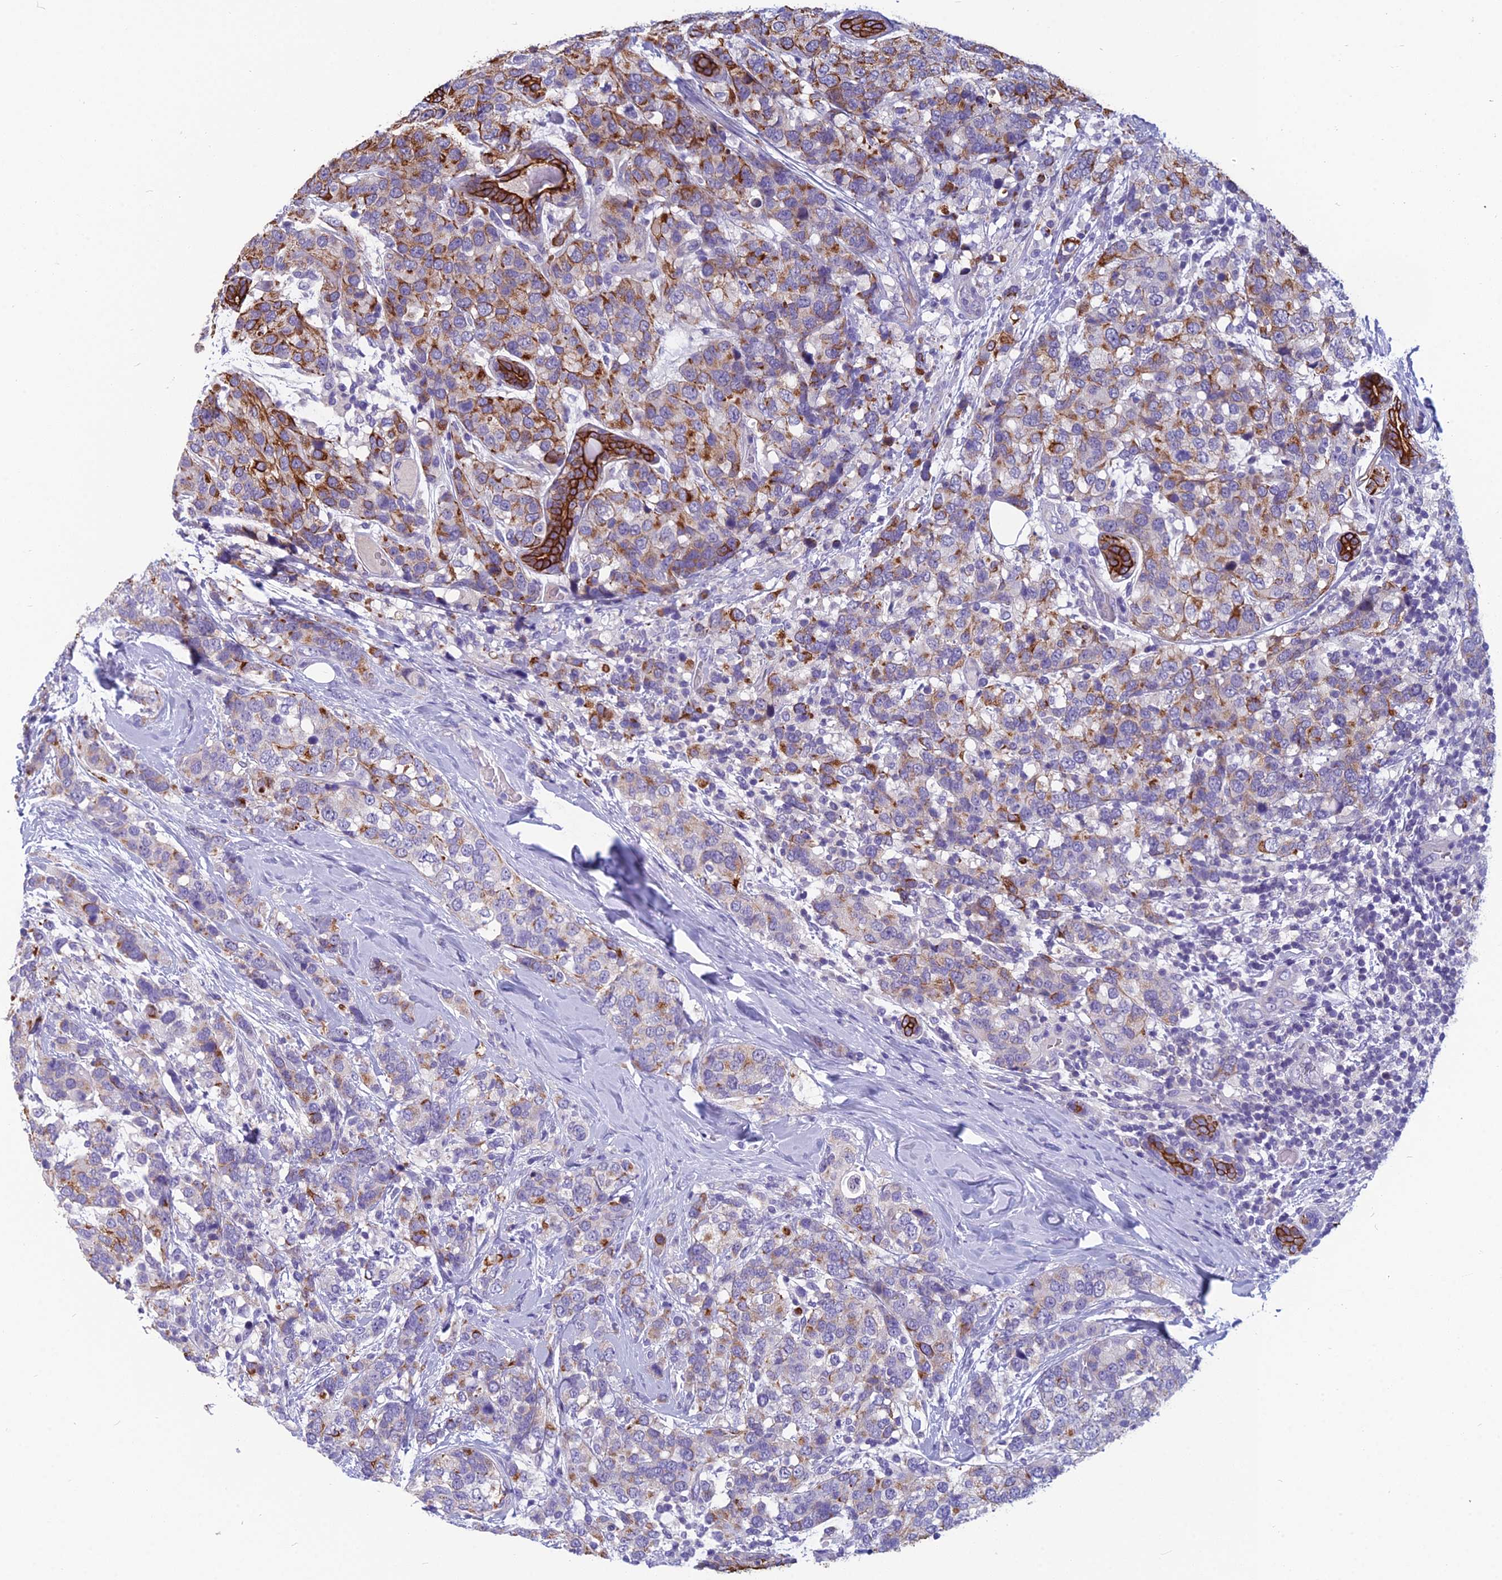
{"staining": {"intensity": "moderate", "quantity": "25%-75%", "location": "cytoplasmic/membranous"}, "tissue": "breast cancer", "cell_type": "Tumor cells", "image_type": "cancer", "snomed": [{"axis": "morphology", "description": "Lobular carcinoma"}, {"axis": "topography", "description": "Breast"}], "caption": "Immunohistochemistry (IHC) (DAB (3,3'-diaminobenzidine)) staining of human breast lobular carcinoma reveals moderate cytoplasmic/membranous protein staining in about 25%-75% of tumor cells.", "gene": "RBM41", "patient": {"sex": "female", "age": 59}}